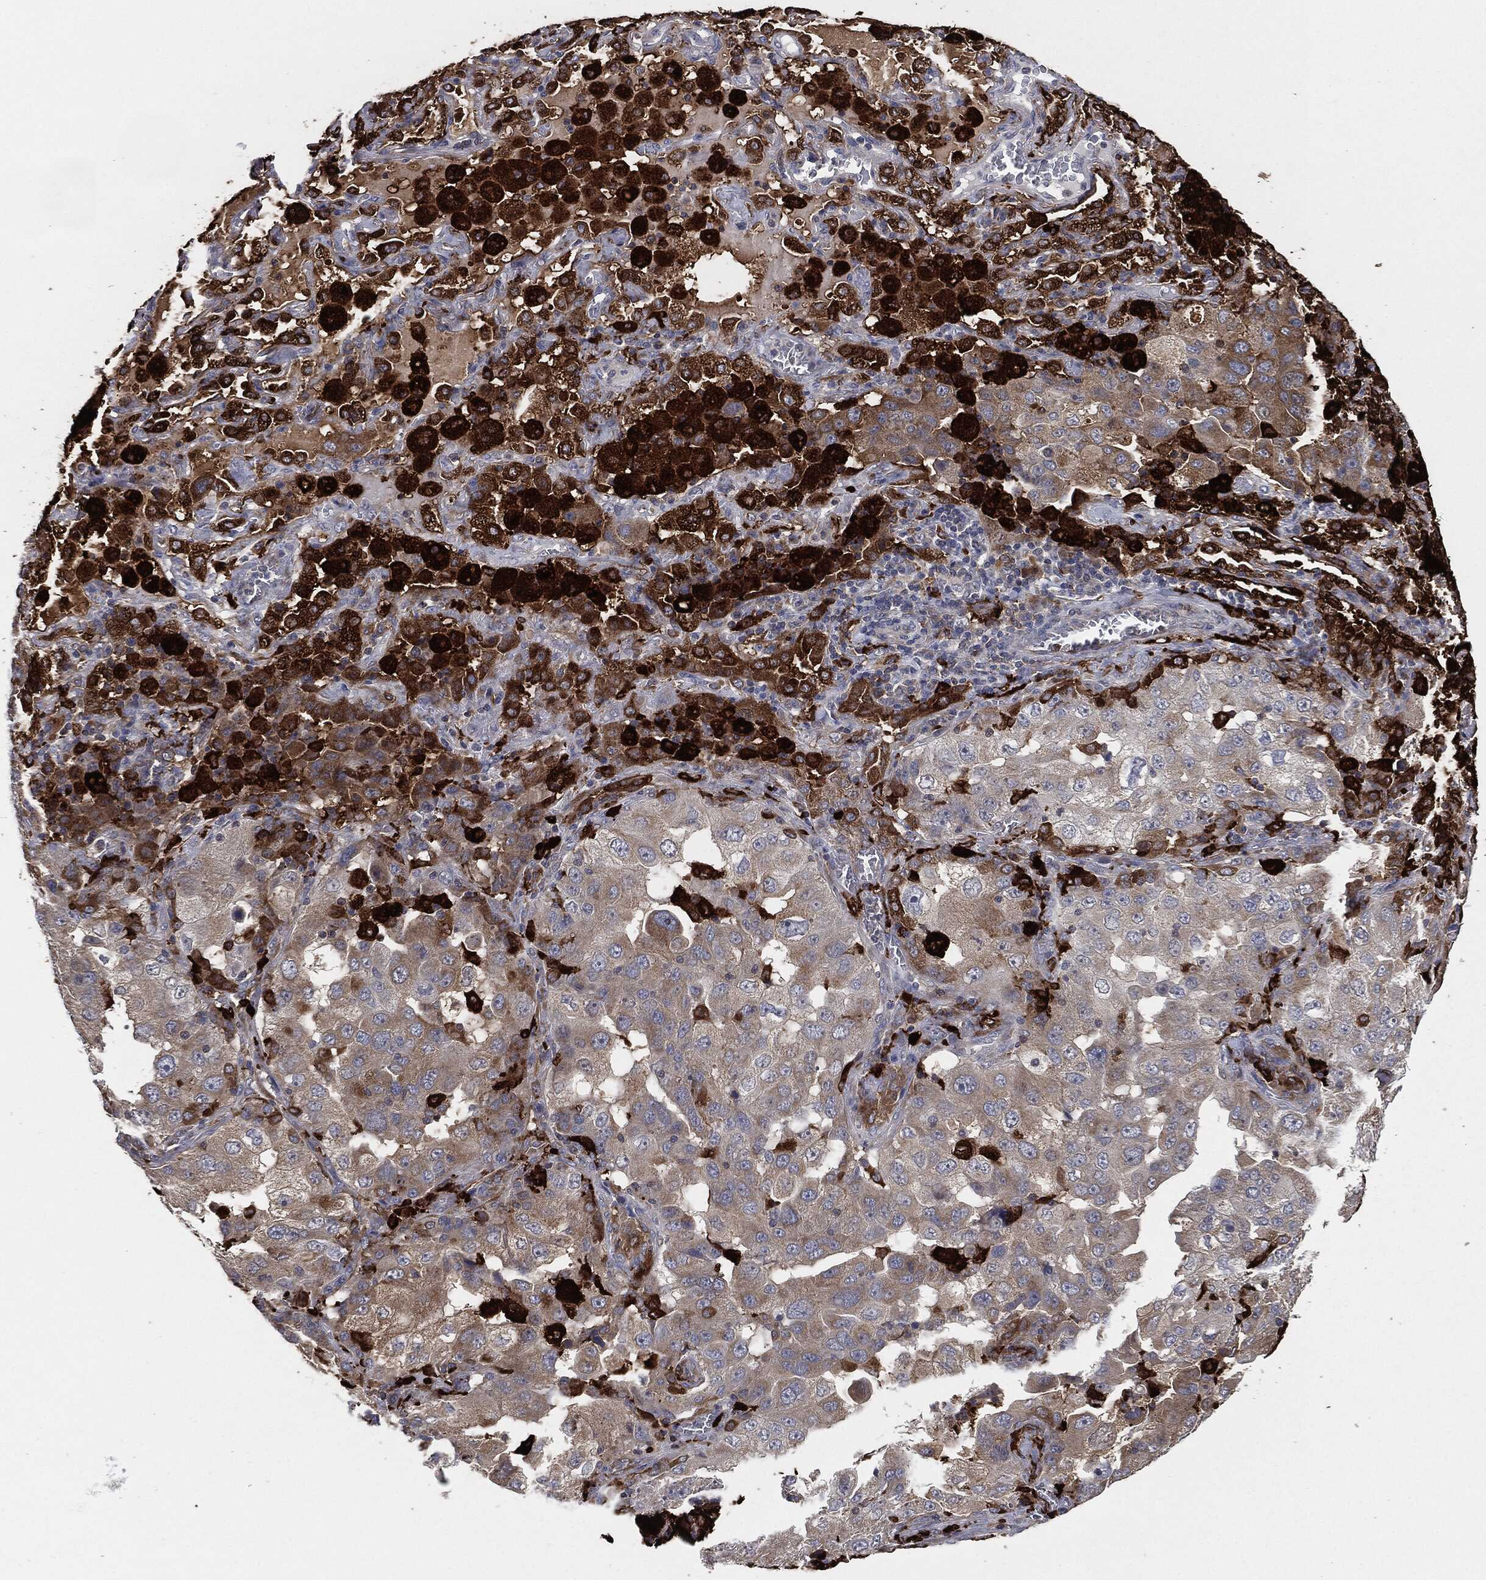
{"staining": {"intensity": "strong", "quantity": "<25%", "location": "cytoplasmic/membranous"}, "tissue": "lung cancer", "cell_type": "Tumor cells", "image_type": "cancer", "snomed": [{"axis": "morphology", "description": "Adenocarcinoma, NOS"}, {"axis": "topography", "description": "Lung"}], "caption": "Protein expression analysis of human lung cancer (adenocarcinoma) reveals strong cytoplasmic/membranous staining in about <25% of tumor cells.", "gene": "TMEM11", "patient": {"sex": "female", "age": 61}}